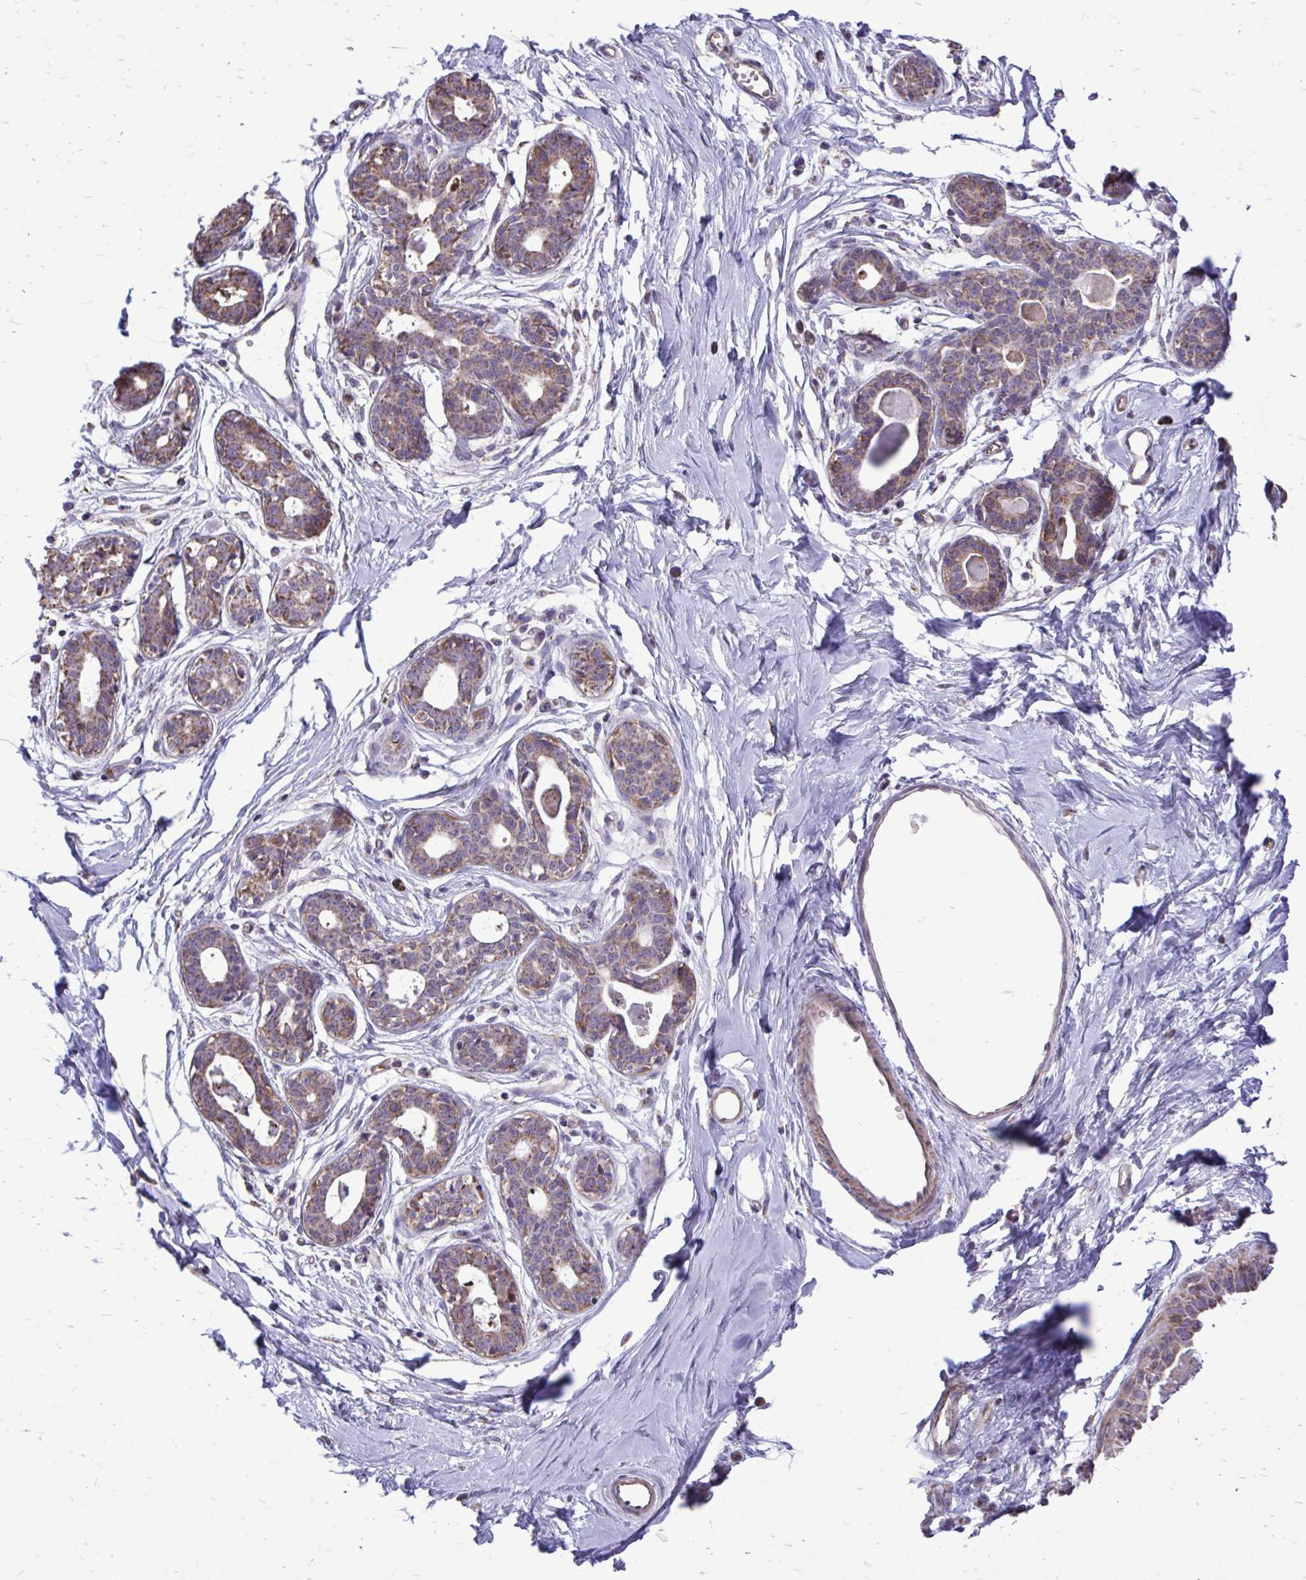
{"staining": {"intensity": "negative", "quantity": "none", "location": "none"}, "tissue": "breast", "cell_type": "Adipocytes", "image_type": "normal", "snomed": [{"axis": "morphology", "description": "Normal tissue, NOS"}, {"axis": "topography", "description": "Breast"}], "caption": "The micrograph shows no significant positivity in adipocytes of breast. (DAB (3,3'-diaminobenzidine) immunohistochemistry (IHC) visualized using brightfield microscopy, high magnification).", "gene": "UBE2C", "patient": {"sex": "female", "age": 45}}